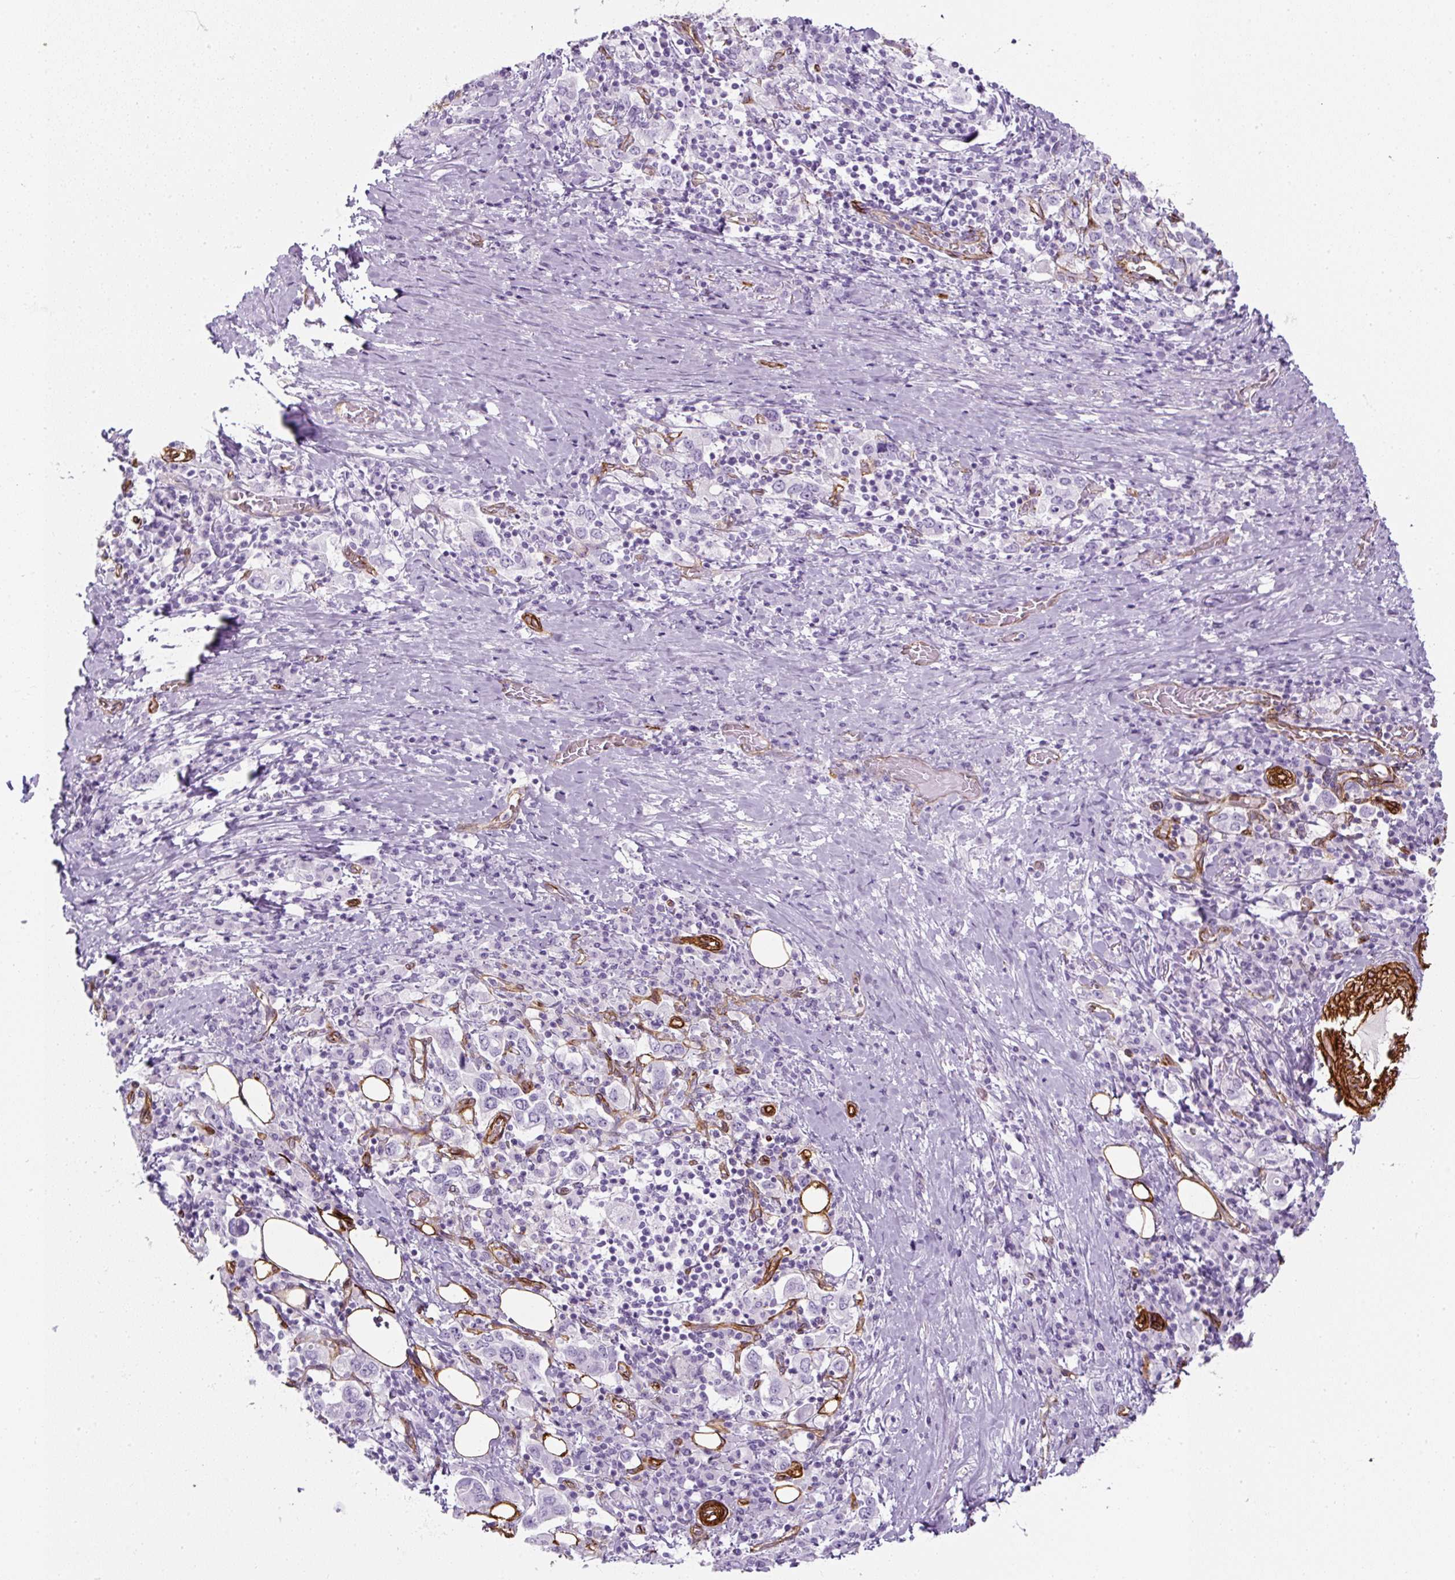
{"staining": {"intensity": "negative", "quantity": "none", "location": "none"}, "tissue": "stomach cancer", "cell_type": "Tumor cells", "image_type": "cancer", "snomed": [{"axis": "morphology", "description": "Adenocarcinoma, NOS"}, {"axis": "topography", "description": "Stomach, upper"}, {"axis": "topography", "description": "Stomach"}], "caption": "Tumor cells show no significant protein expression in stomach cancer. (Brightfield microscopy of DAB immunohistochemistry (IHC) at high magnification).", "gene": "CAVIN3", "patient": {"sex": "male", "age": 62}}